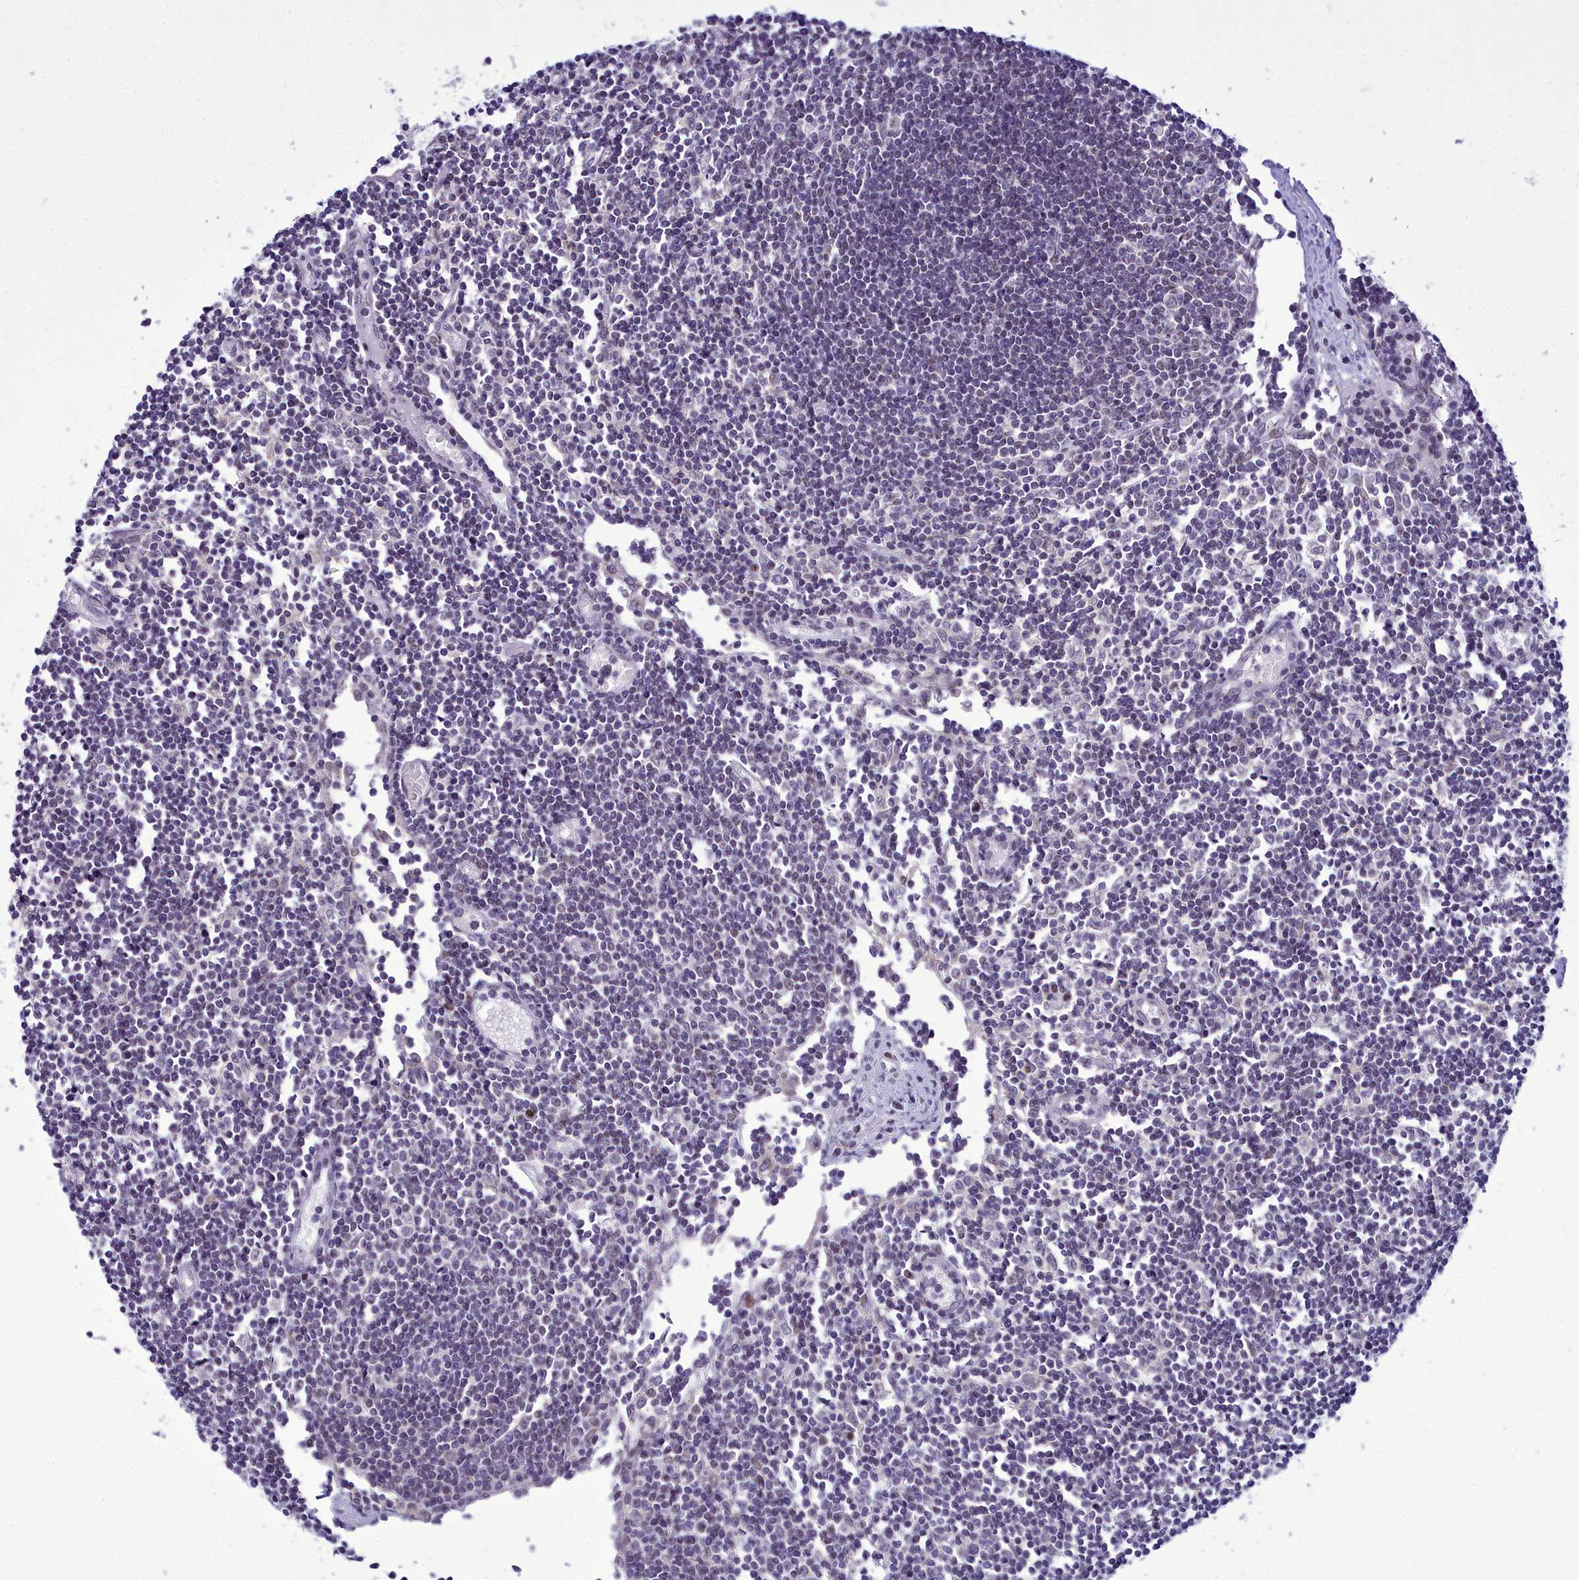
{"staining": {"intensity": "negative", "quantity": "none", "location": "none"}, "tissue": "lymph node", "cell_type": "Germinal center cells", "image_type": "normal", "snomed": [{"axis": "morphology", "description": "Normal tissue, NOS"}, {"axis": "topography", "description": "Lymph node"}], "caption": "Germinal center cells are negative for brown protein staining in benign lymph node. Brightfield microscopy of immunohistochemistry (IHC) stained with DAB (brown) and hematoxylin (blue), captured at high magnification.", "gene": "B9D2", "patient": {"sex": "female", "age": 11}}